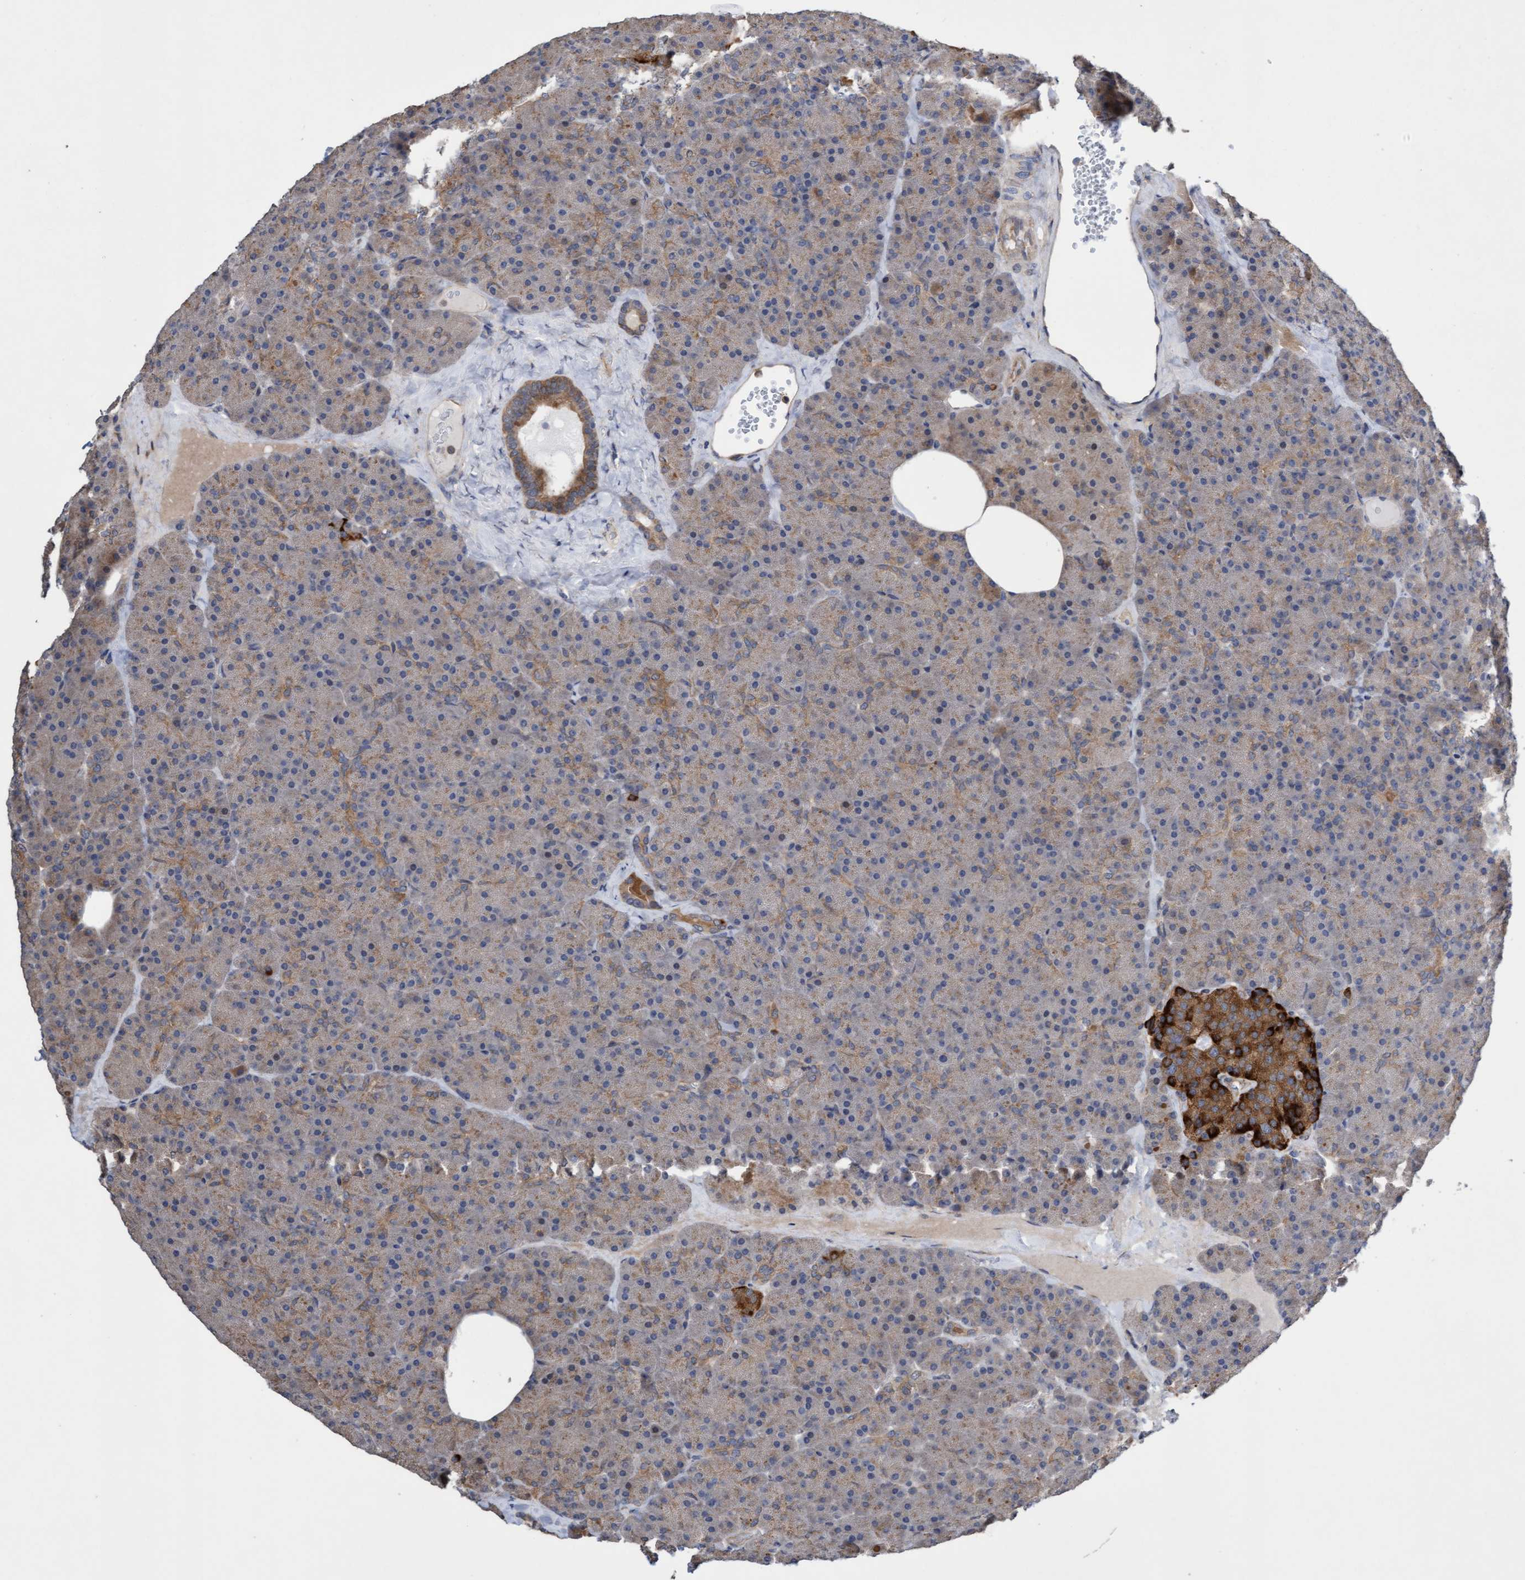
{"staining": {"intensity": "moderate", "quantity": "25%-75%", "location": "cytoplasmic/membranous"}, "tissue": "pancreas", "cell_type": "Exocrine glandular cells", "image_type": "normal", "snomed": [{"axis": "morphology", "description": "Normal tissue, NOS"}, {"axis": "morphology", "description": "Carcinoid, malignant, NOS"}, {"axis": "topography", "description": "Pancreas"}], "caption": "Protein expression analysis of normal human pancreas reveals moderate cytoplasmic/membranous expression in about 25%-75% of exocrine glandular cells. (Brightfield microscopy of DAB IHC at high magnification).", "gene": "ITFG1", "patient": {"sex": "female", "age": 35}}